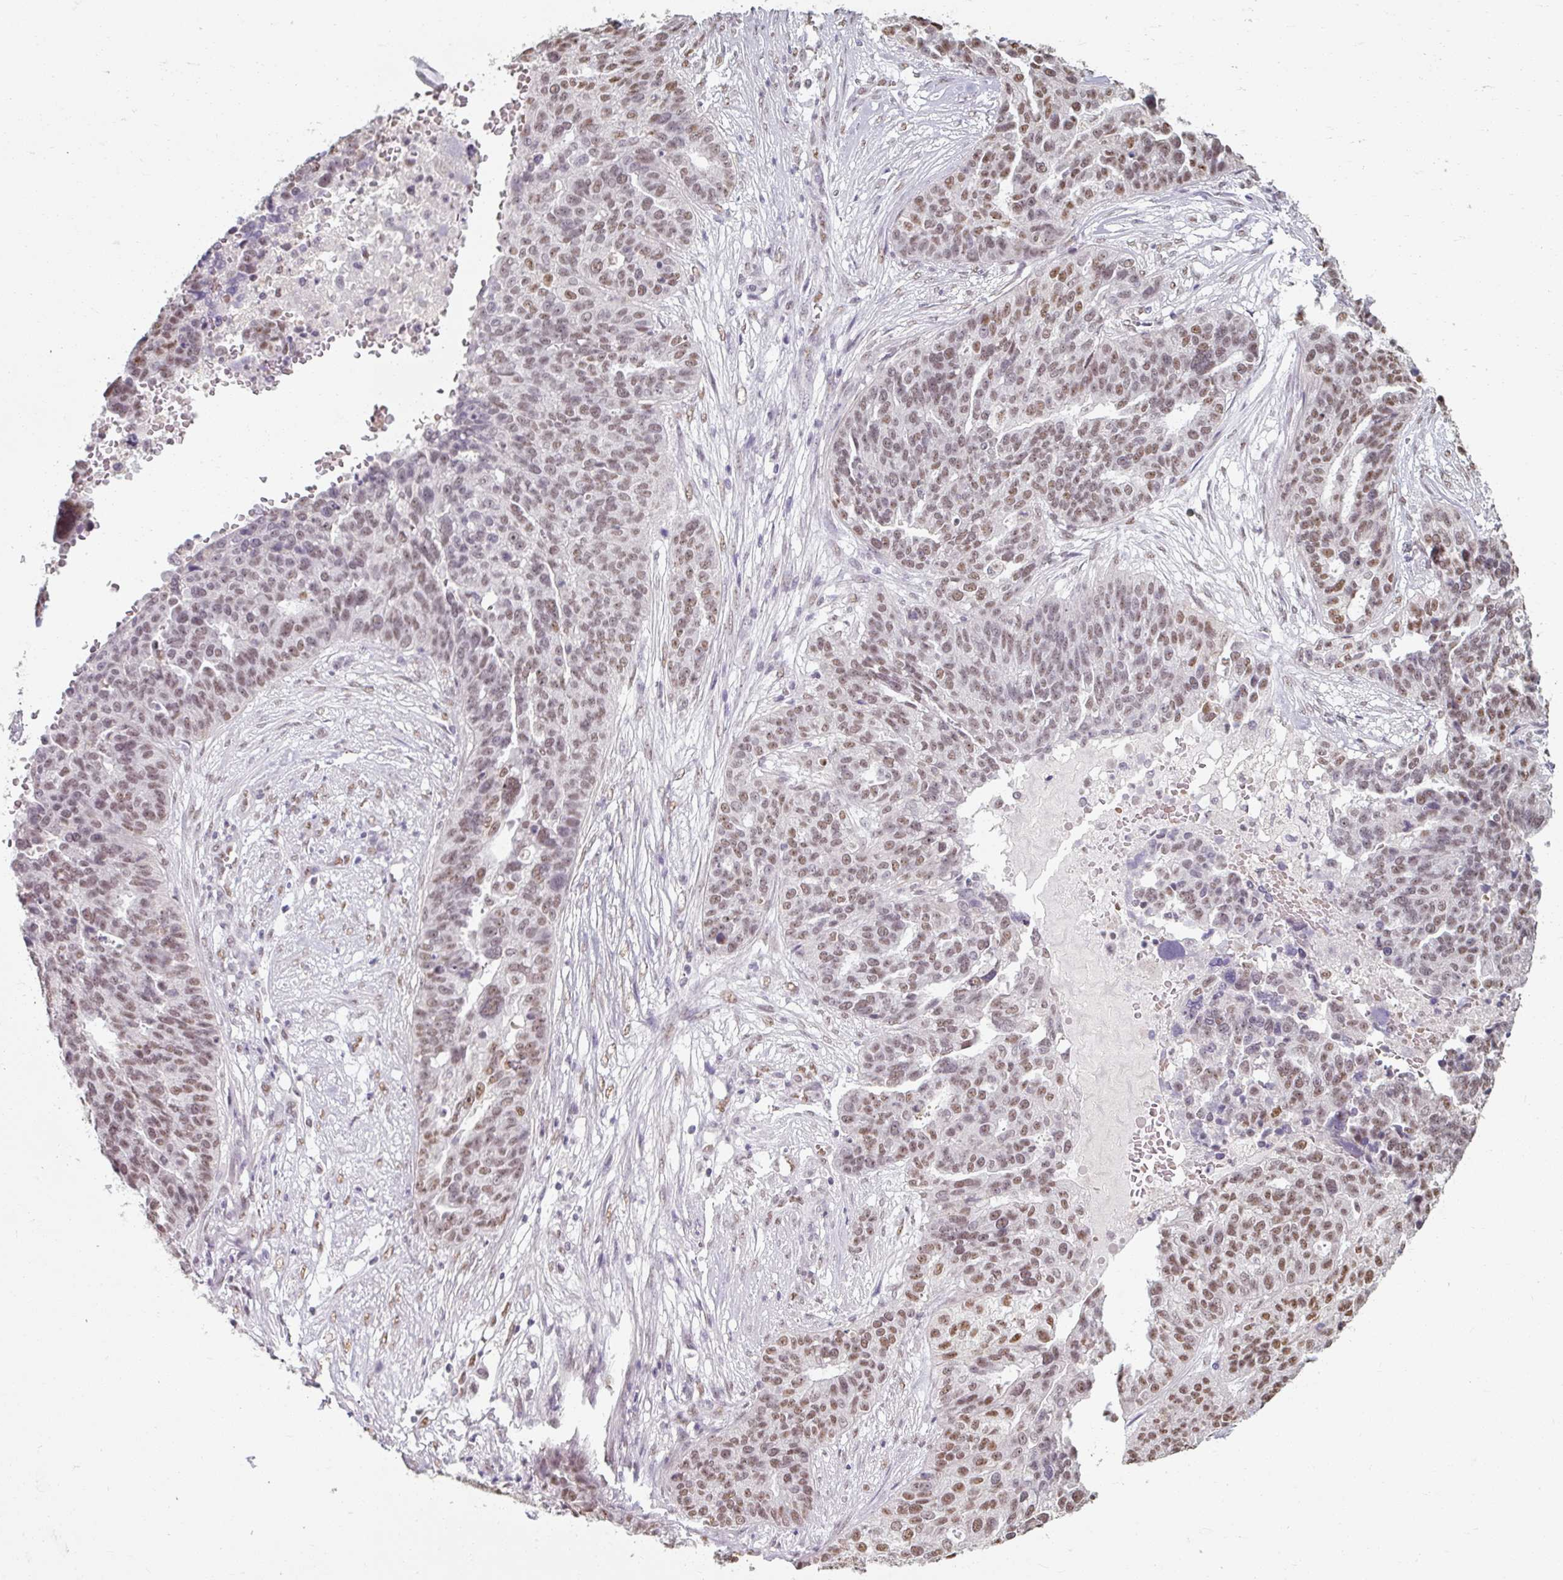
{"staining": {"intensity": "moderate", "quantity": ">75%", "location": "nuclear"}, "tissue": "ovarian cancer", "cell_type": "Tumor cells", "image_type": "cancer", "snomed": [{"axis": "morphology", "description": "Cystadenocarcinoma, serous, NOS"}, {"axis": "topography", "description": "Ovary"}], "caption": "Immunohistochemistry (DAB (3,3'-diaminobenzidine)) staining of human ovarian cancer (serous cystadenocarcinoma) displays moderate nuclear protein positivity in about >75% of tumor cells.", "gene": "ZFTRAF1", "patient": {"sex": "female", "age": 59}}